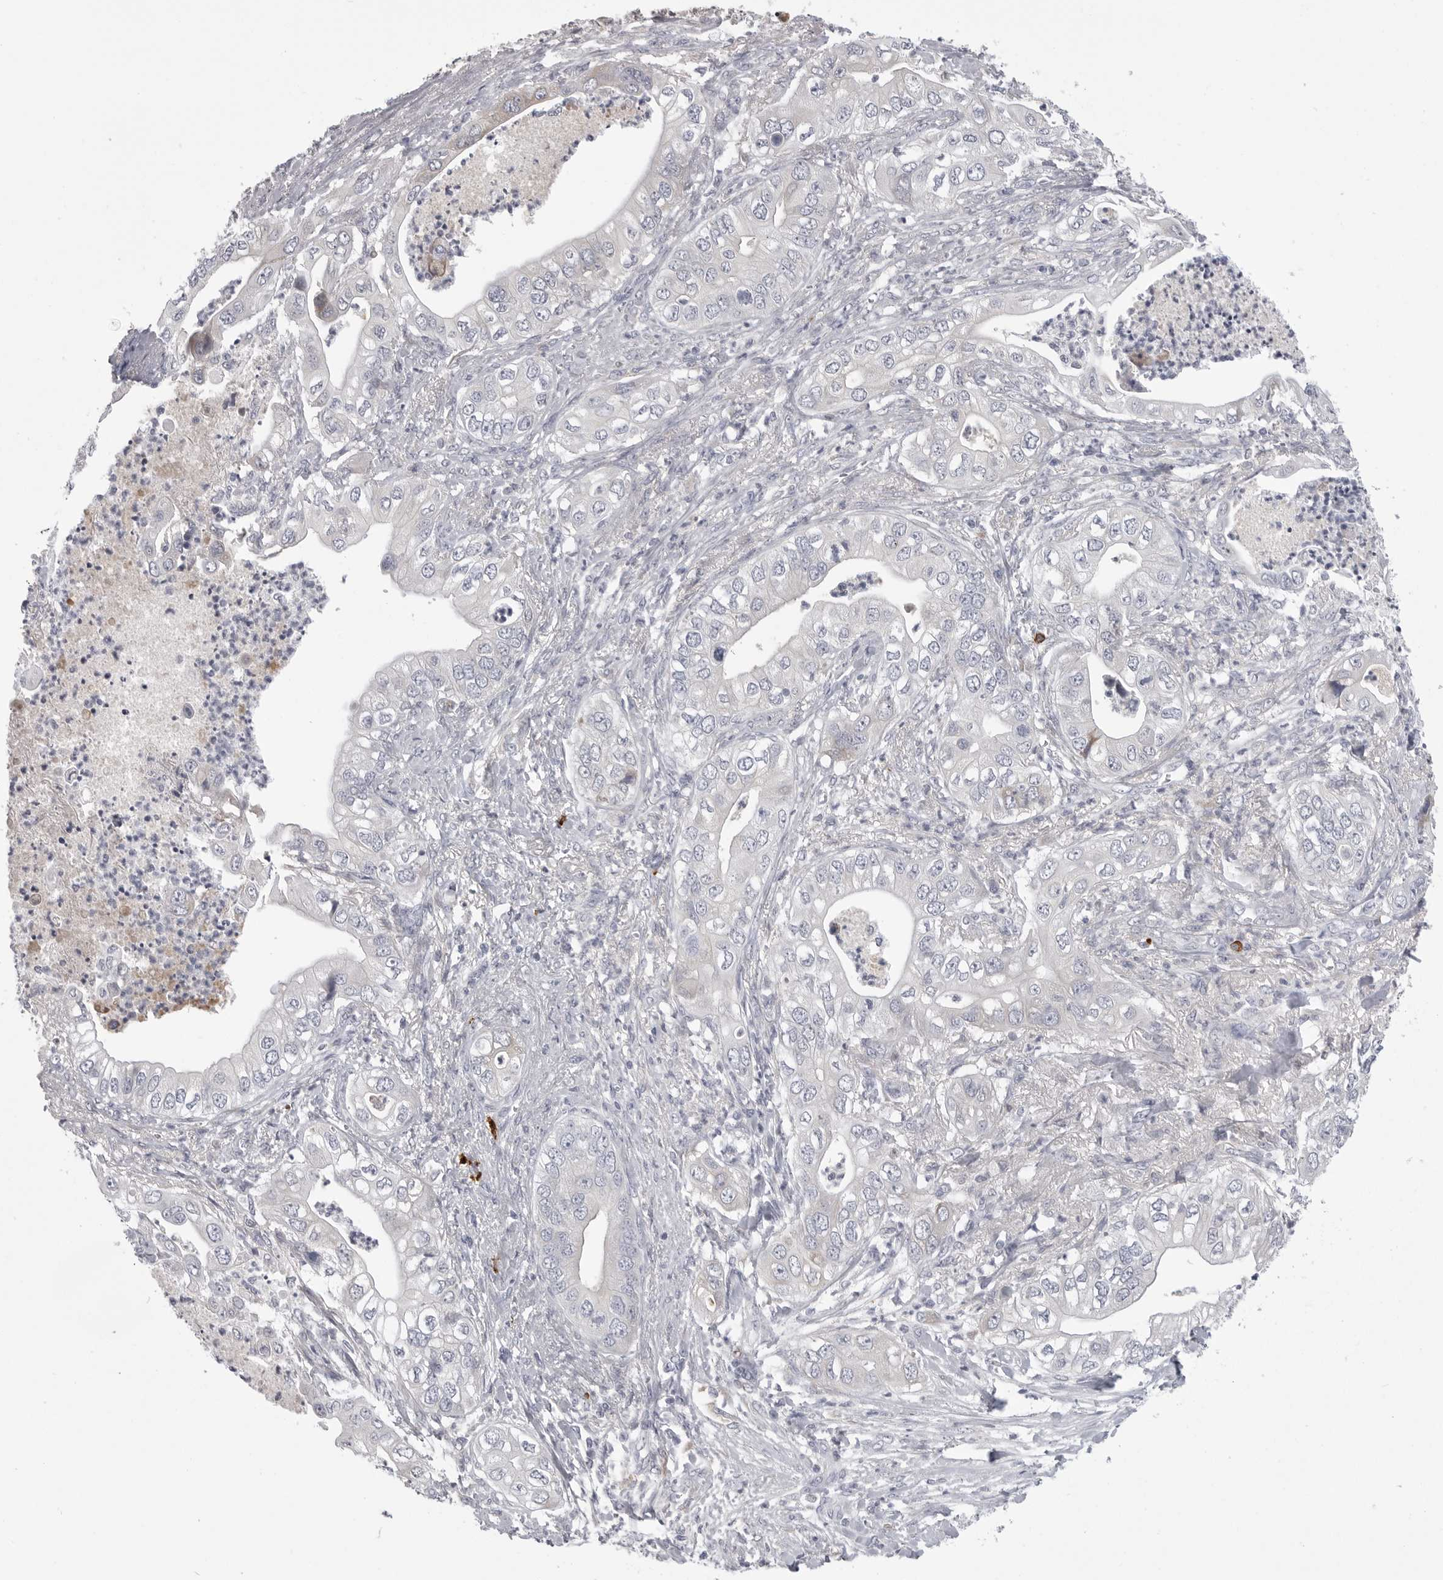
{"staining": {"intensity": "negative", "quantity": "none", "location": "none"}, "tissue": "pancreatic cancer", "cell_type": "Tumor cells", "image_type": "cancer", "snomed": [{"axis": "morphology", "description": "Adenocarcinoma, NOS"}, {"axis": "topography", "description": "Pancreas"}], "caption": "Immunohistochemical staining of pancreatic cancer (adenocarcinoma) demonstrates no significant positivity in tumor cells. (Brightfield microscopy of DAB IHC at high magnification).", "gene": "FKBP2", "patient": {"sex": "female", "age": 78}}